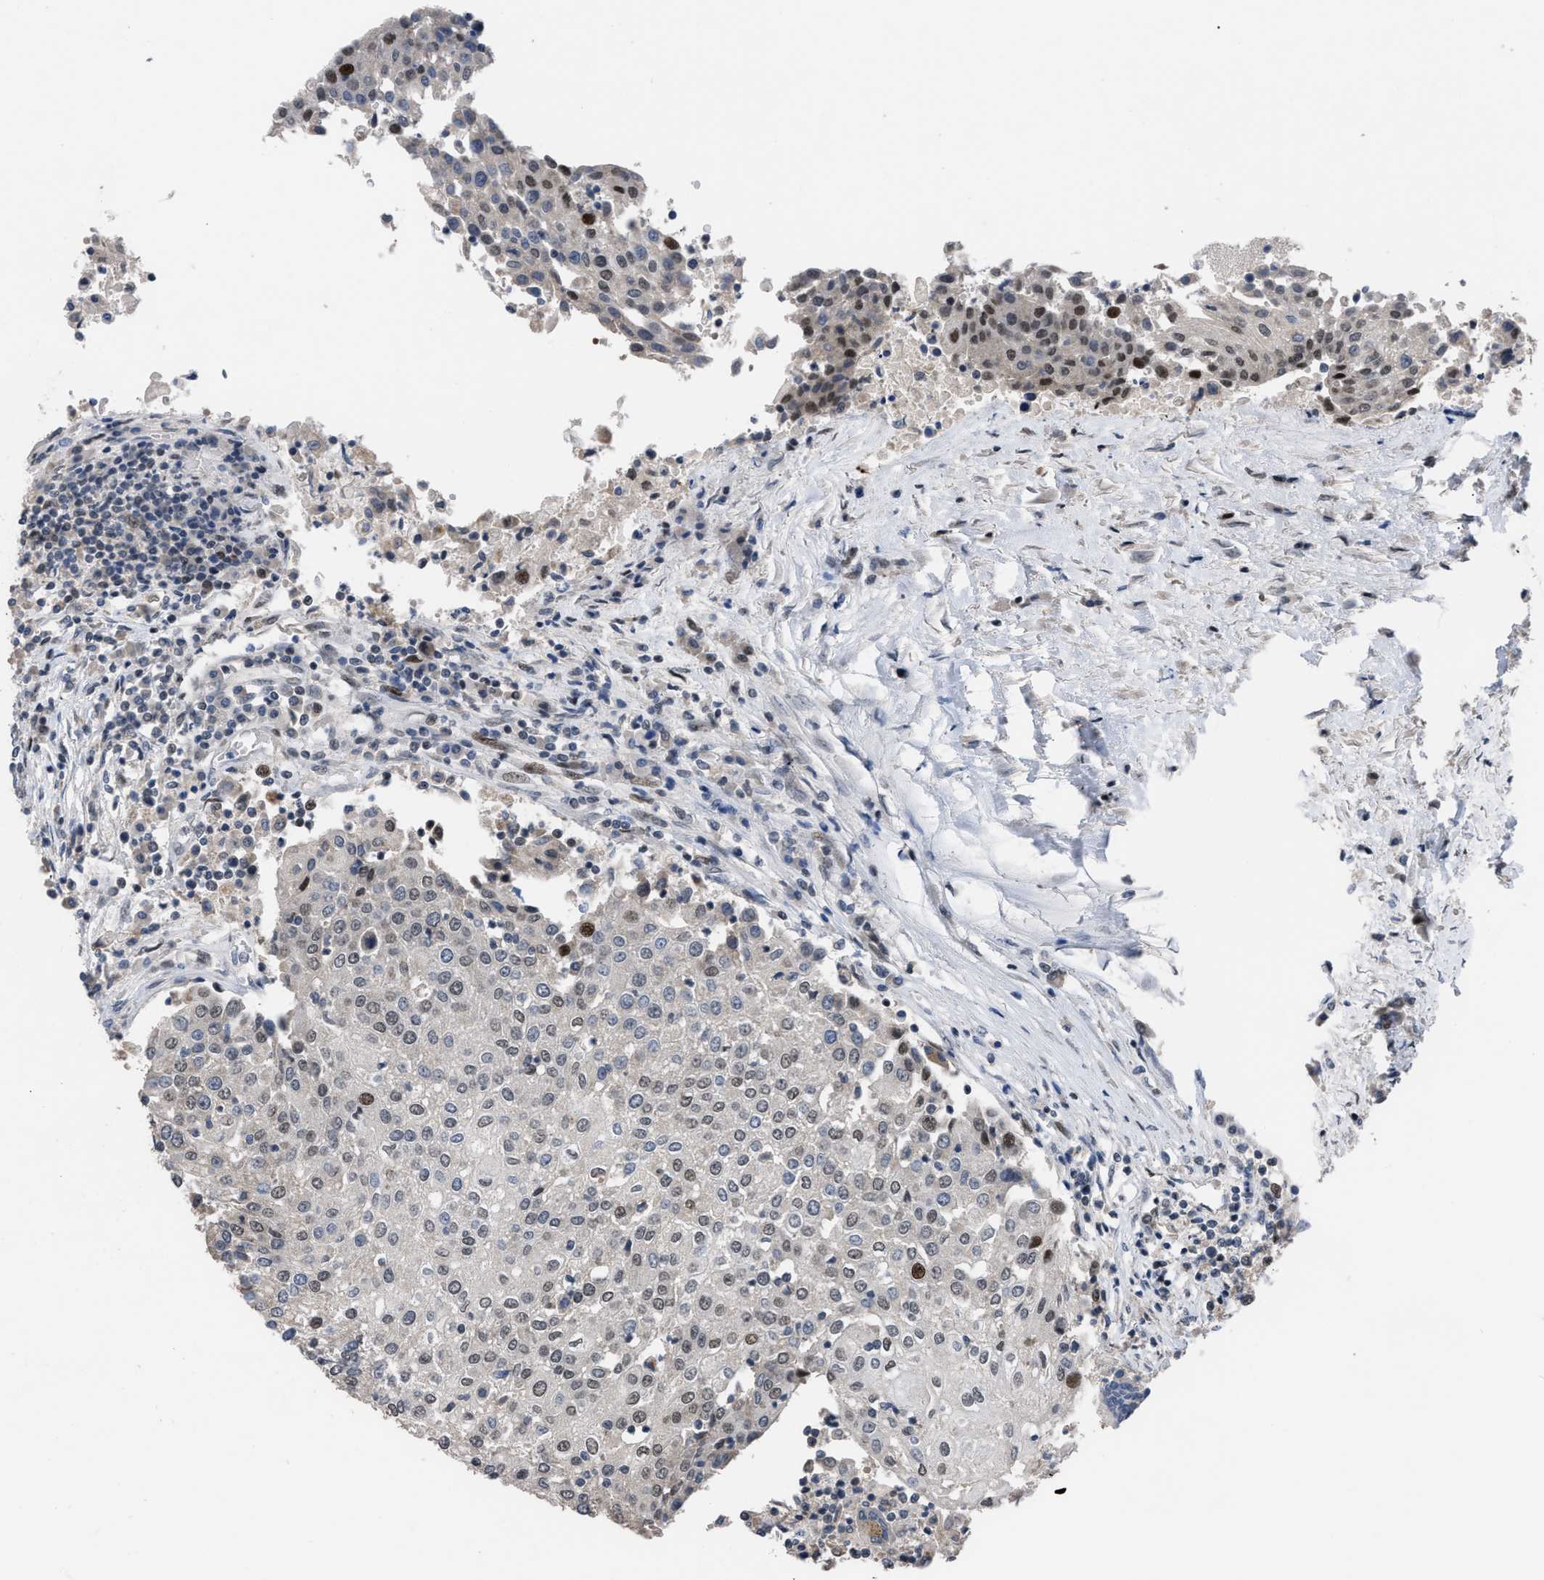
{"staining": {"intensity": "strong", "quantity": "<25%", "location": "nuclear"}, "tissue": "urothelial cancer", "cell_type": "Tumor cells", "image_type": "cancer", "snomed": [{"axis": "morphology", "description": "Urothelial carcinoma, High grade"}, {"axis": "topography", "description": "Urinary bladder"}], "caption": "Urothelial cancer tissue exhibits strong nuclear staining in approximately <25% of tumor cells, visualized by immunohistochemistry. (Stains: DAB in brown, nuclei in blue, Microscopy: brightfield microscopy at high magnification).", "gene": "SETDB1", "patient": {"sex": "female", "age": 85}}